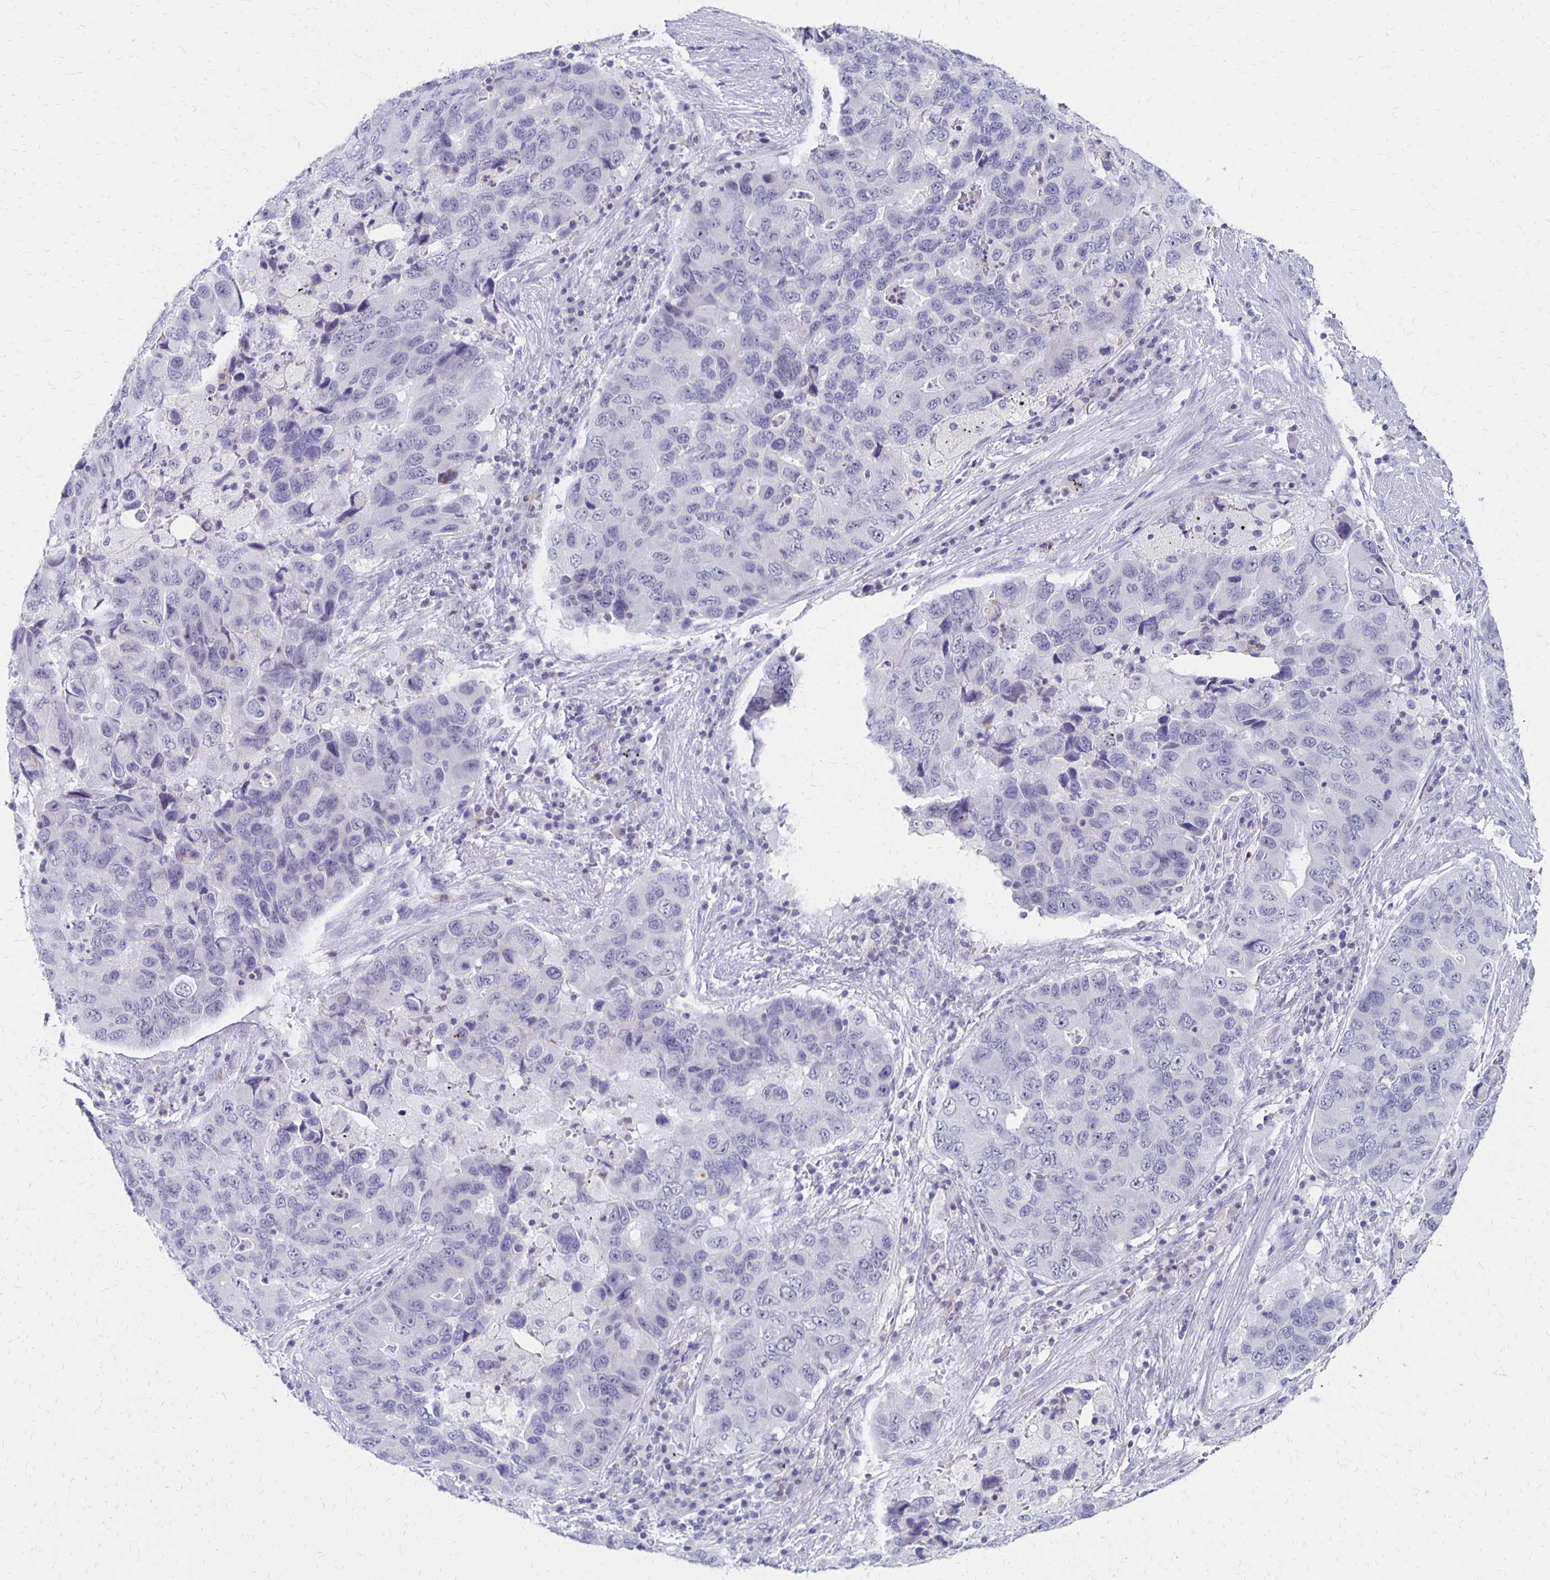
{"staining": {"intensity": "negative", "quantity": "none", "location": "none"}, "tissue": "lung cancer", "cell_type": "Tumor cells", "image_type": "cancer", "snomed": [{"axis": "morphology", "description": "Adenocarcinoma, NOS"}, {"axis": "morphology", "description": "Adenocarcinoma, metastatic, NOS"}, {"axis": "topography", "description": "Lymph node"}, {"axis": "topography", "description": "Lung"}], "caption": "Immunohistochemistry (IHC) of human metastatic adenocarcinoma (lung) reveals no staining in tumor cells. Brightfield microscopy of immunohistochemistry (IHC) stained with DAB (brown) and hematoxylin (blue), captured at high magnification.", "gene": "SYT2", "patient": {"sex": "female", "age": 54}}